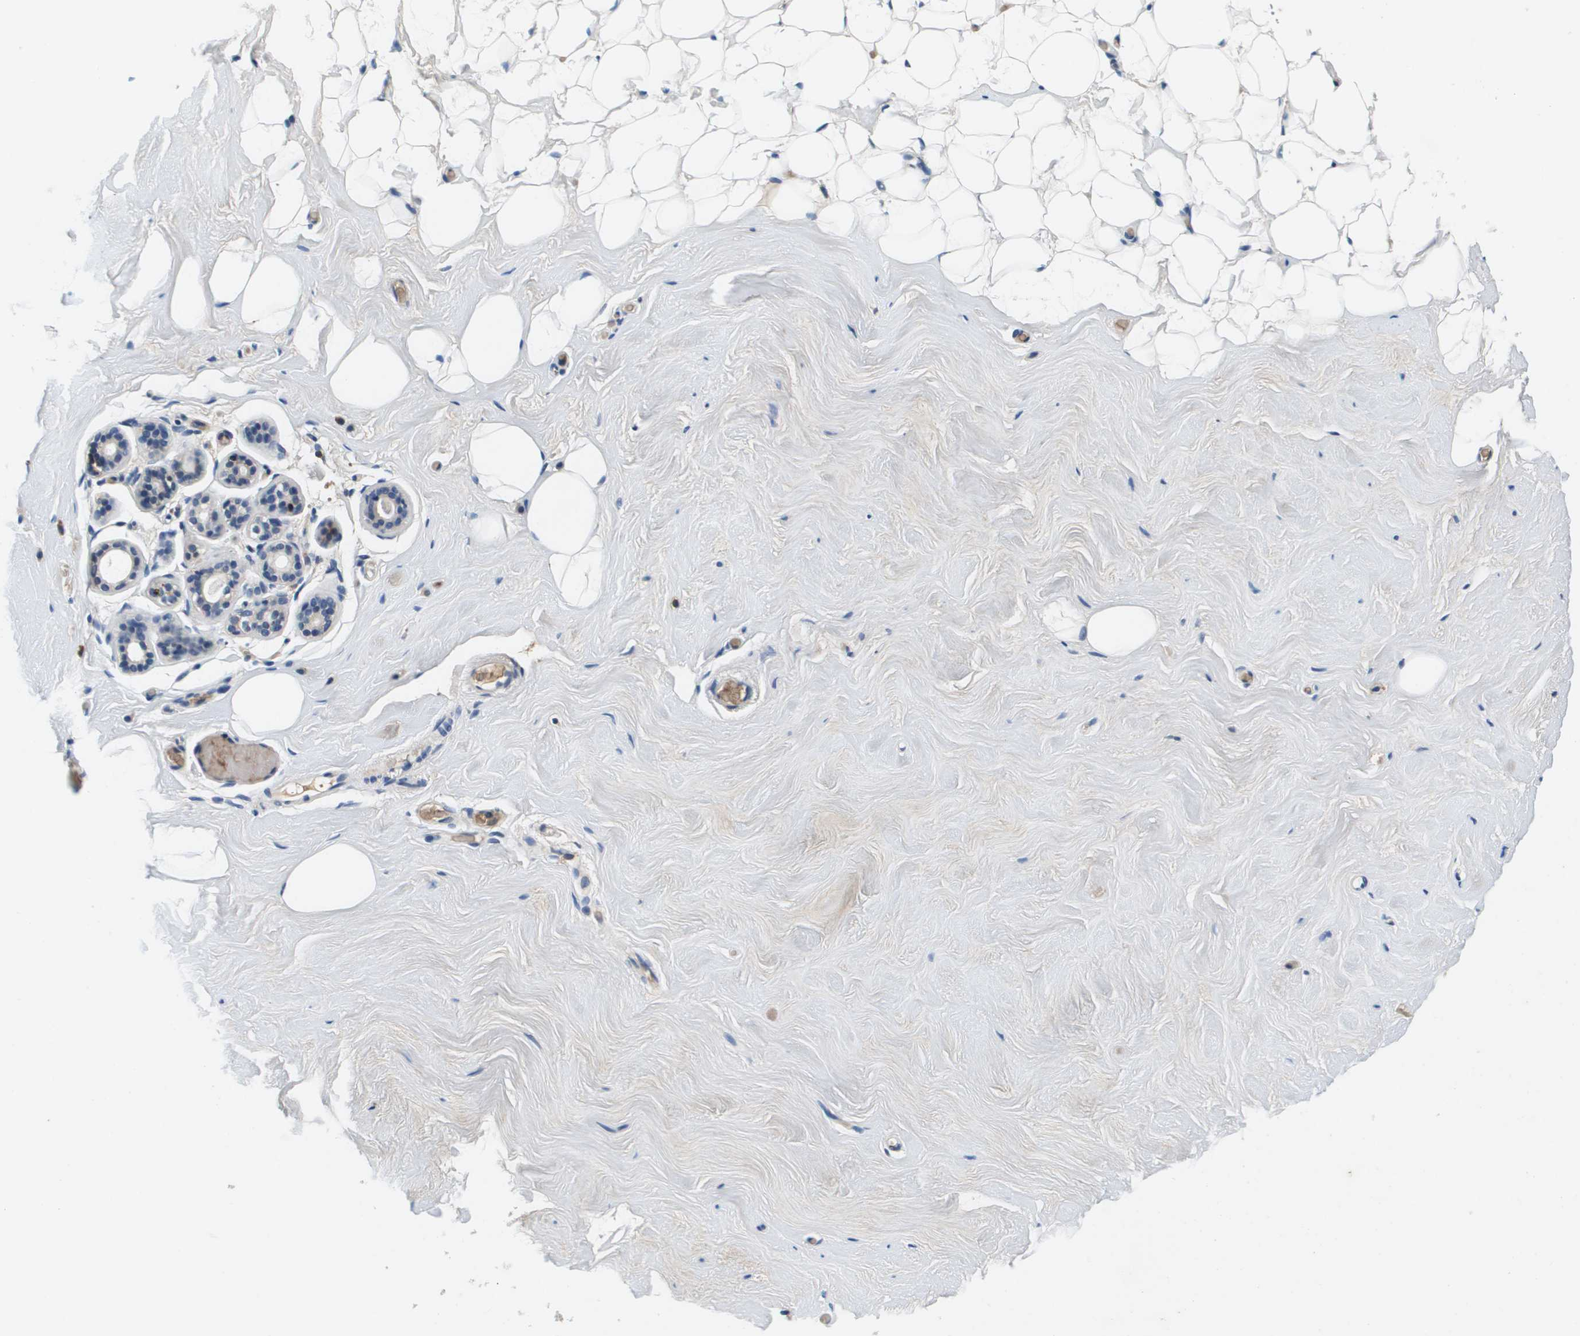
{"staining": {"intensity": "negative", "quantity": "none", "location": "none"}, "tissue": "breast", "cell_type": "Adipocytes", "image_type": "normal", "snomed": [{"axis": "morphology", "description": "Normal tissue, NOS"}, {"axis": "topography", "description": "Breast"}], "caption": "This image is of normal breast stained with immunohistochemistry to label a protein in brown with the nuclei are counter-stained blue. There is no staining in adipocytes.", "gene": "KCNQ5", "patient": {"sex": "female", "age": 75}}